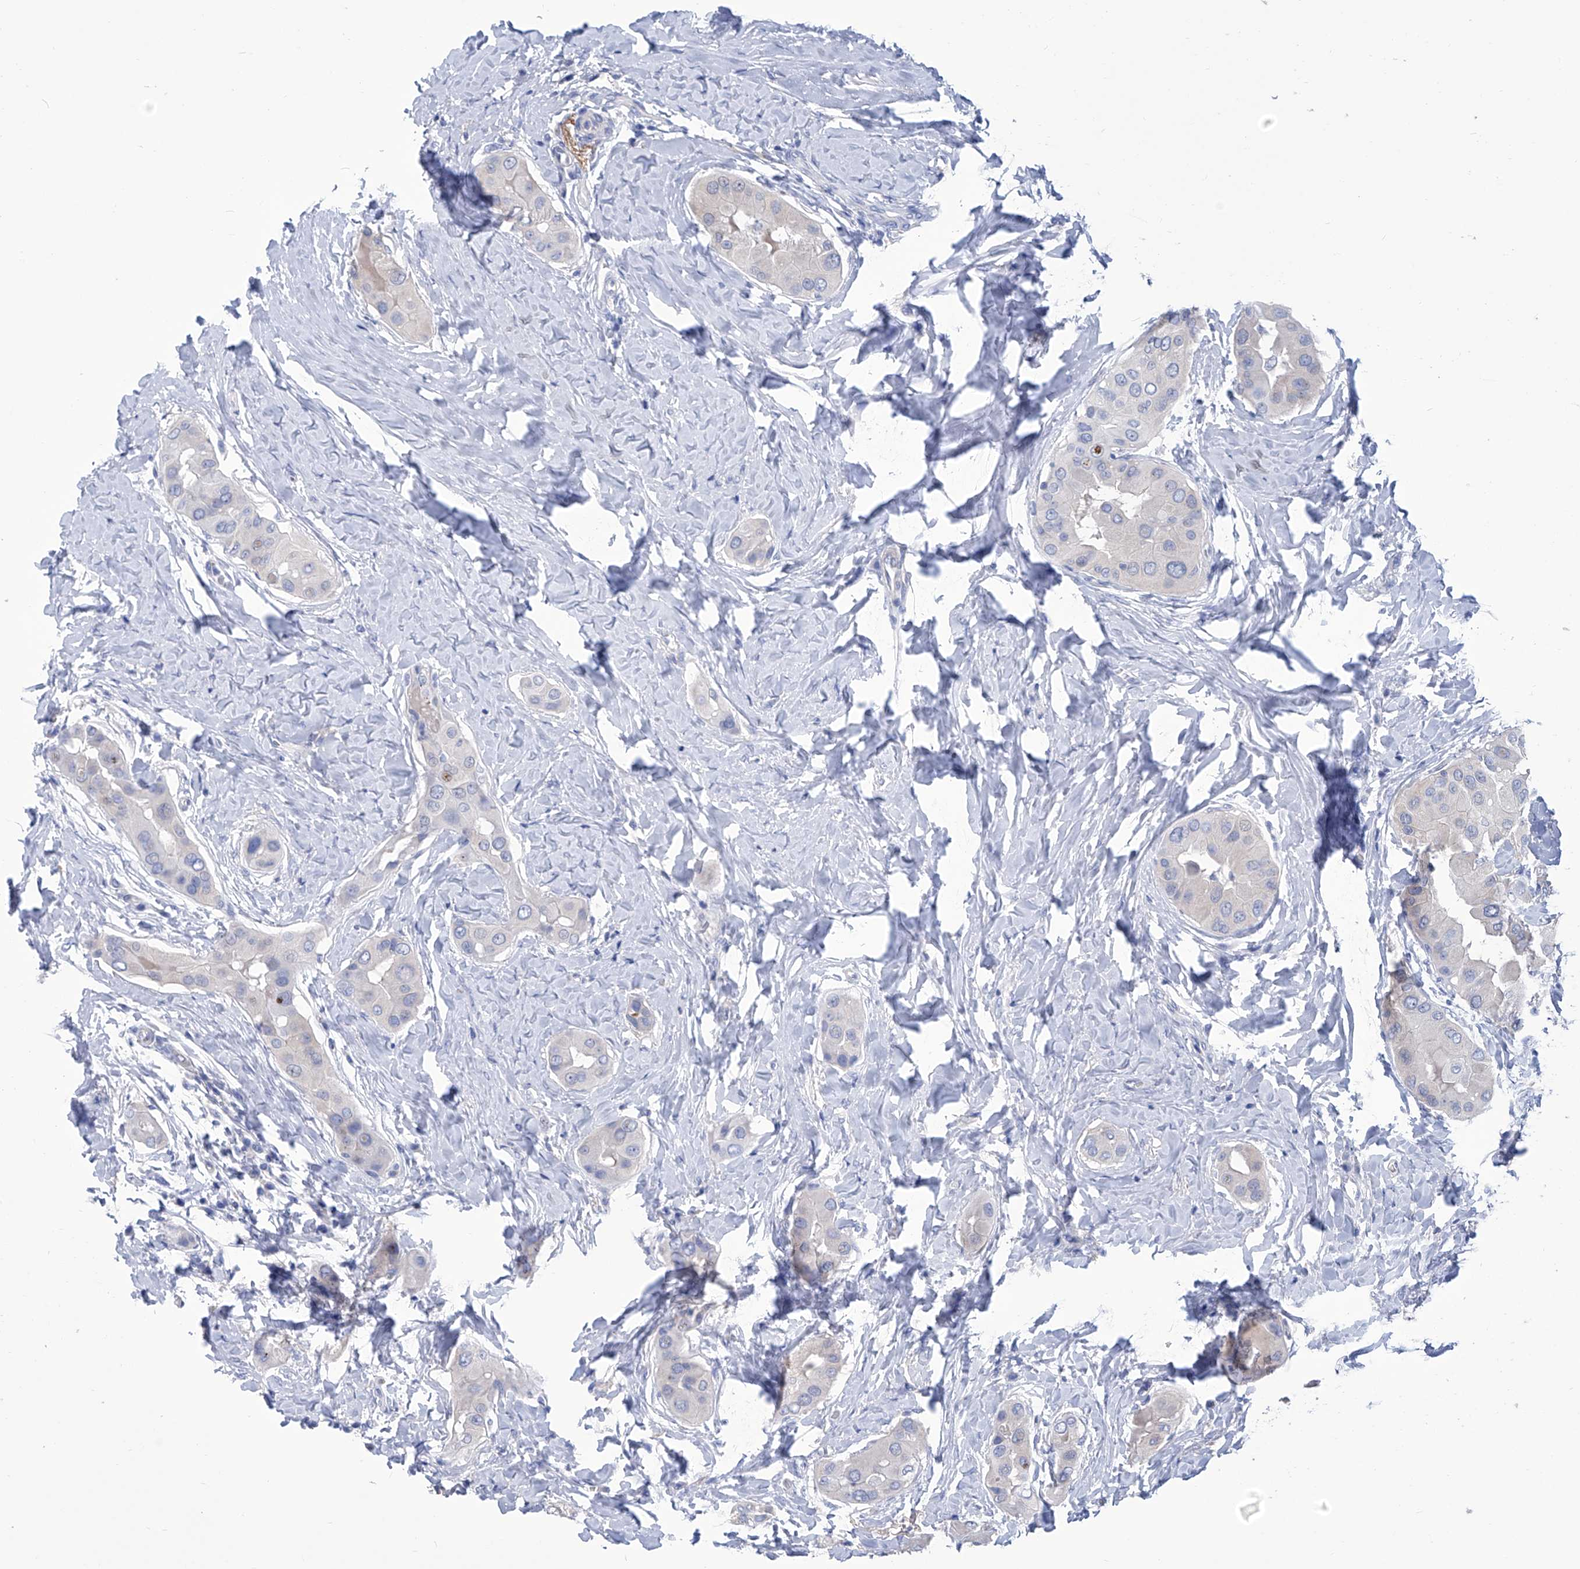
{"staining": {"intensity": "negative", "quantity": "none", "location": "none"}, "tissue": "thyroid cancer", "cell_type": "Tumor cells", "image_type": "cancer", "snomed": [{"axis": "morphology", "description": "Papillary adenocarcinoma, NOS"}, {"axis": "topography", "description": "Thyroid gland"}], "caption": "Papillary adenocarcinoma (thyroid) was stained to show a protein in brown. There is no significant positivity in tumor cells.", "gene": "SMS", "patient": {"sex": "male", "age": 33}}